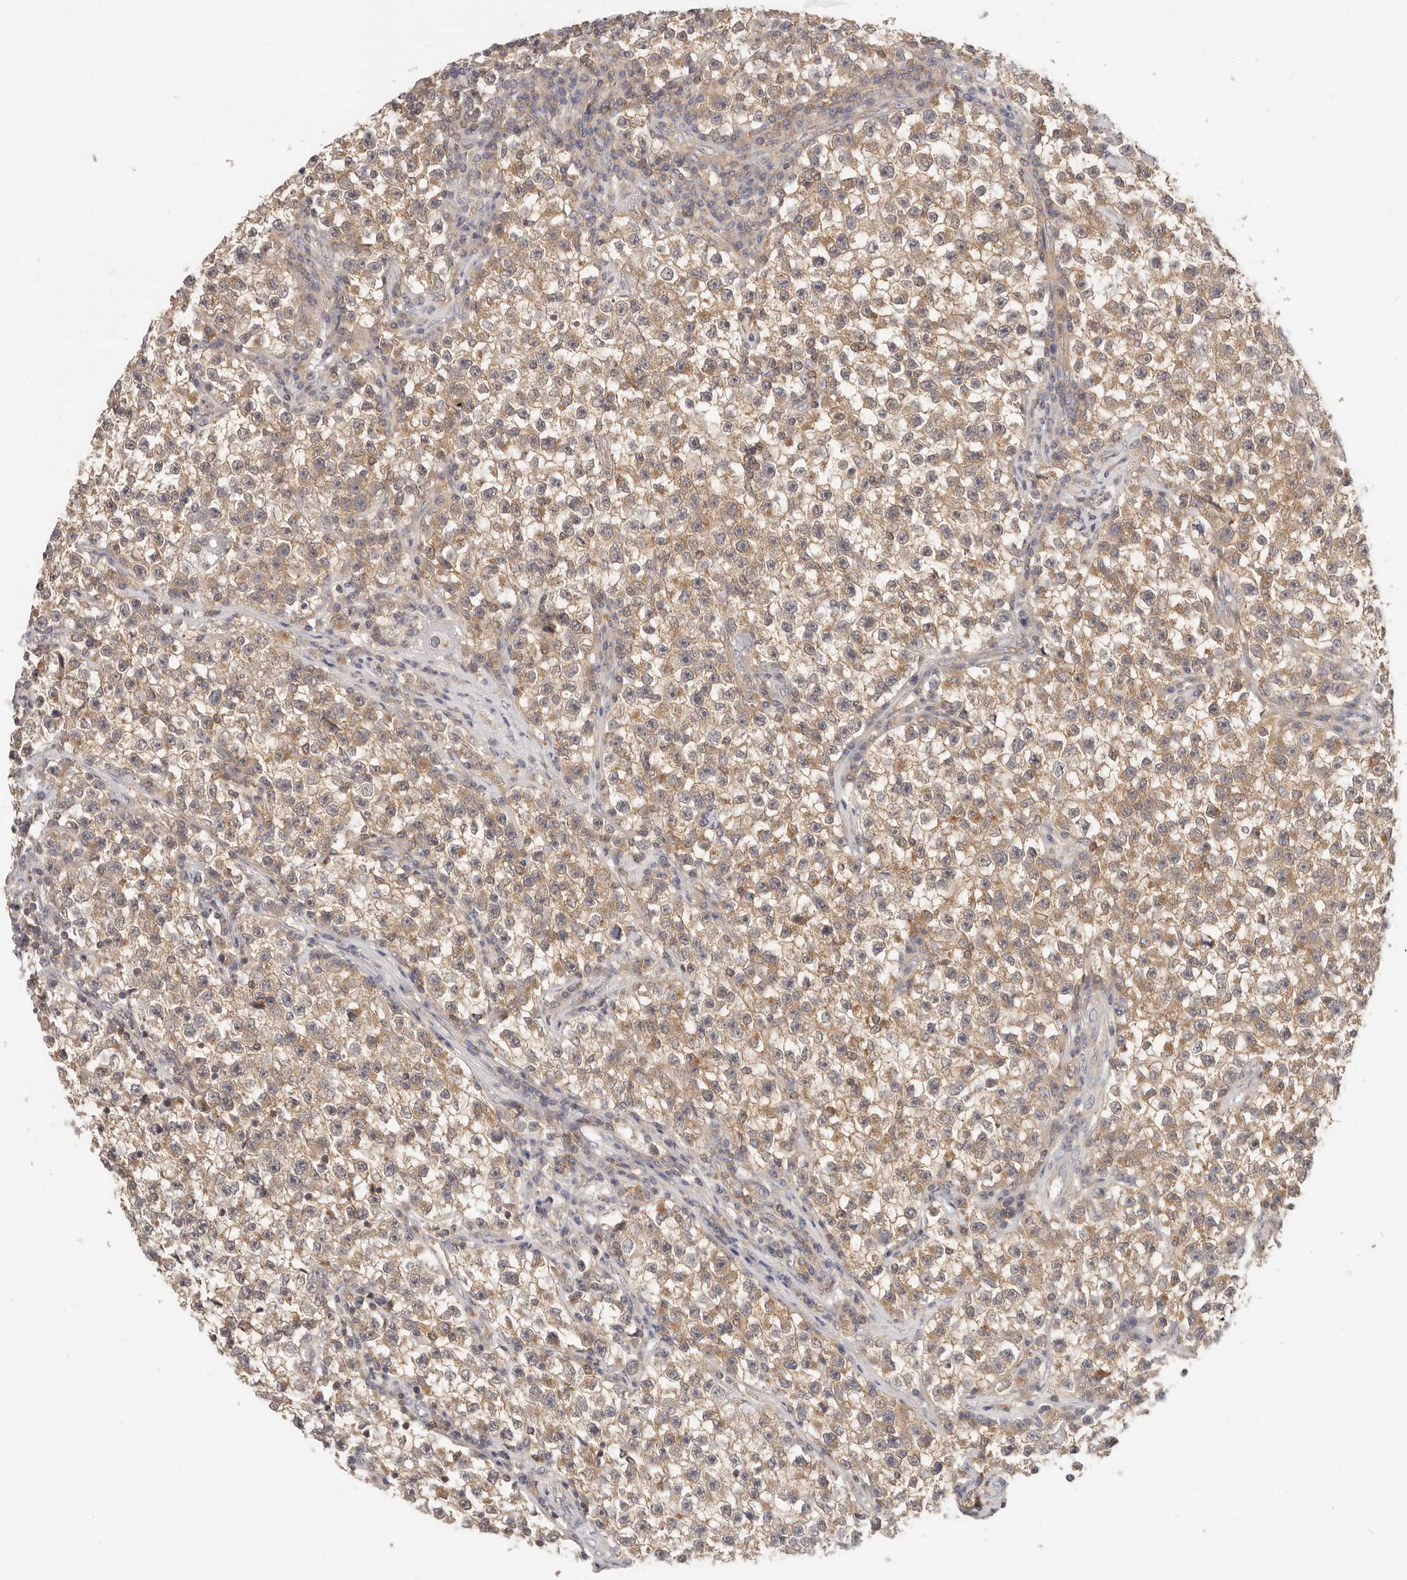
{"staining": {"intensity": "moderate", "quantity": ">75%", "location": "cytoplasmic/membranous"}, "tissue": "testis cancer", "cell_type": "Tumor cells", "image_type": "cancer", "snomed": [{"axis": "morphology", "description": "Seminoma, NOS"}, {"axis": "topography", "description": "Testis"}], "caption": "Testis cancer (seminoma) tissue displays moderate cytoplasmic/membranous positivity in approximately >75% of tumor cells, visualized by immunohistochemistry.", "gene": "DTNBP1", "patient": {"sex": "male", "age": 22}}